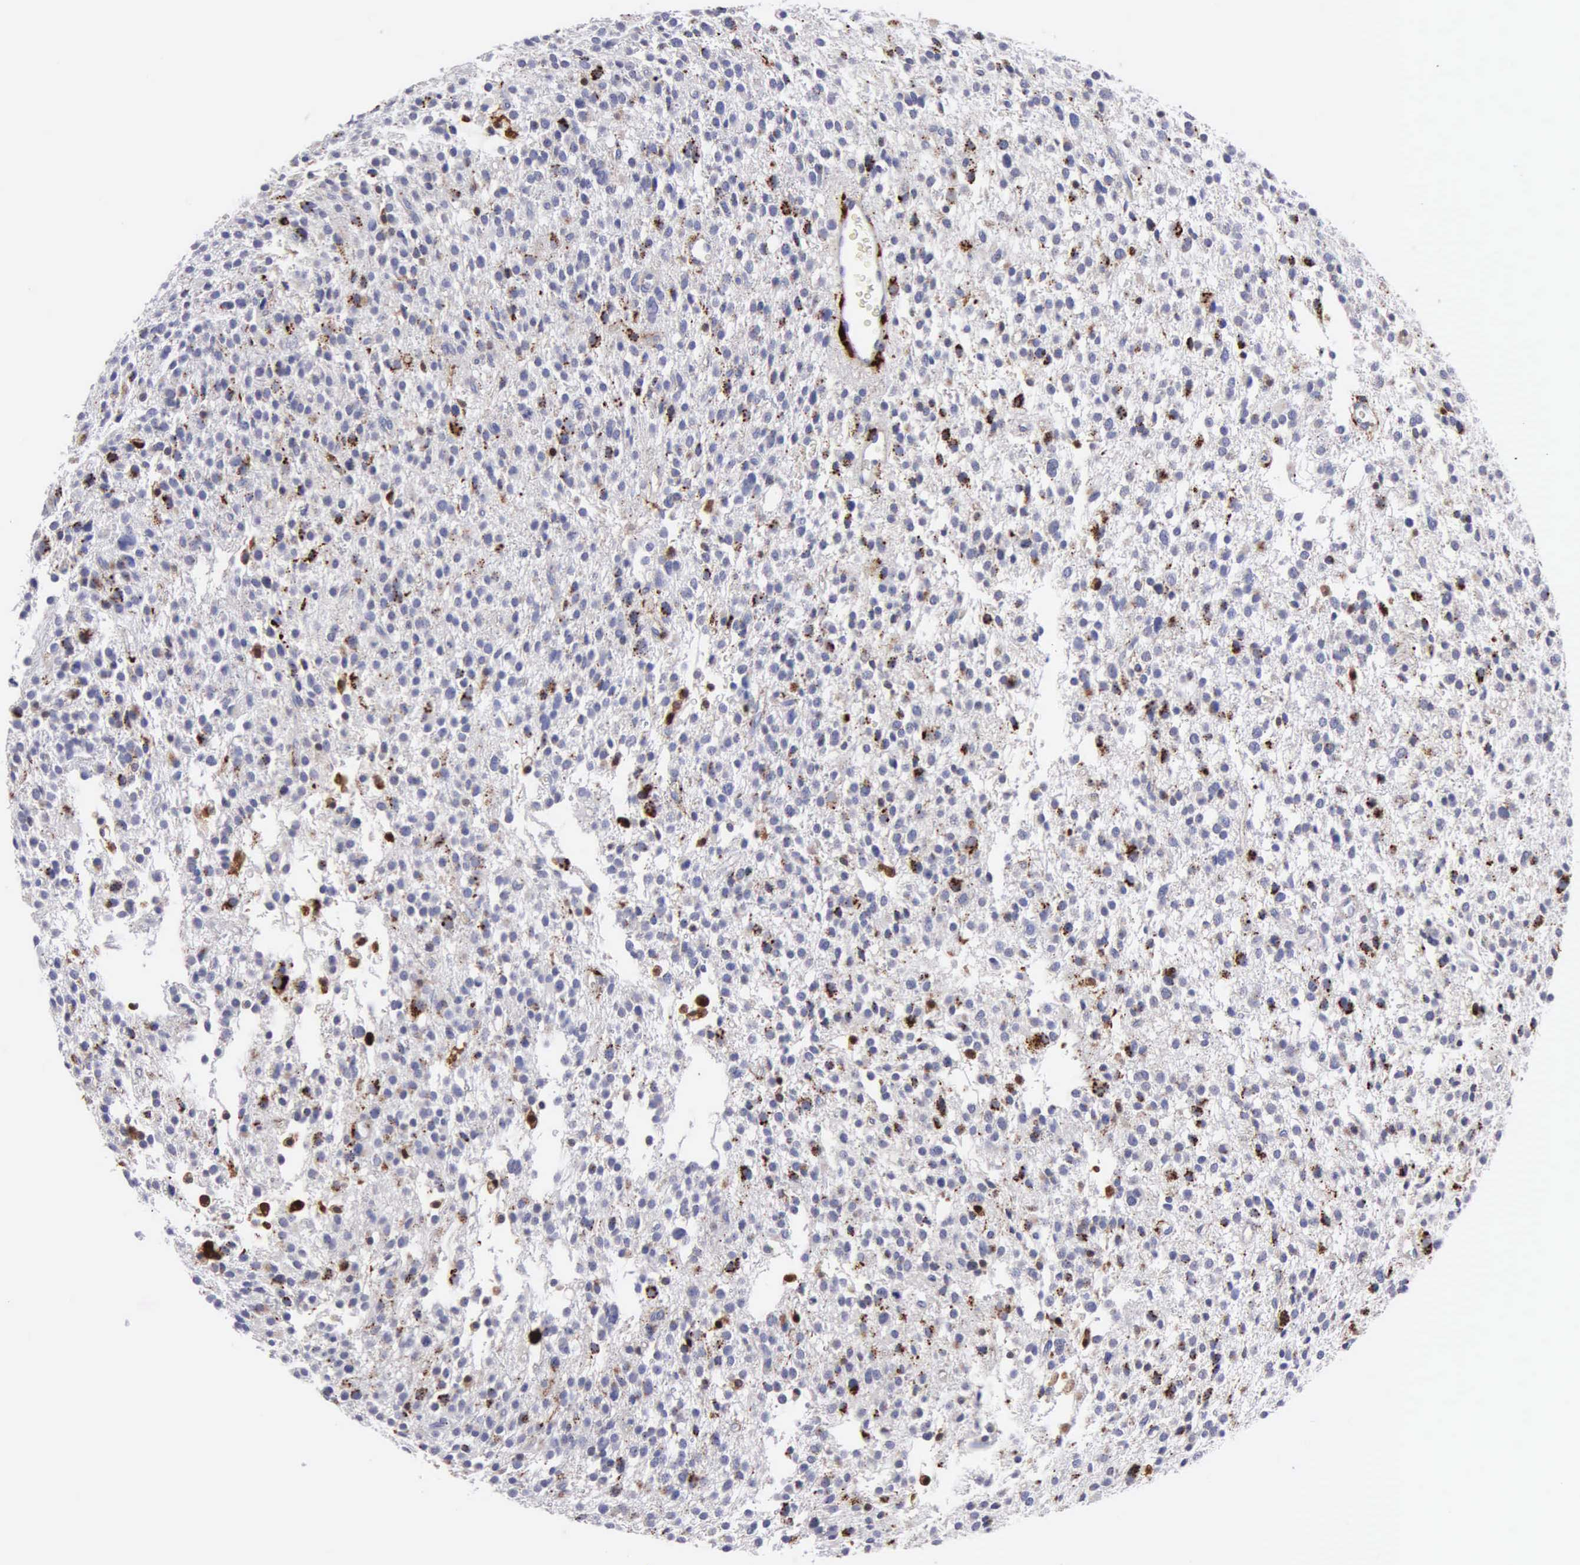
{"staining": {"intensity": "moderate", "quantity": "<25%", "location": "cytoplasmic/membranous"}, "tissue": "glioma", "cell_type": "Tumor cells", "image_type": "cancer", "snomed": [{"axis": "morphology", "description": "Glioma, malignant, Low grade"}, {"axis": "topography", "description": "Brain"}], "caption": "The immunohistochemical stain highlights moderate cytoplasmic/membranous positivity in tumor cells of low-grade glioma (malignant) tissue. (IHC, brightfield microscopy, high magnification).", "gene": "CTSH", "patient": {"sex": "female", "age": 36}}